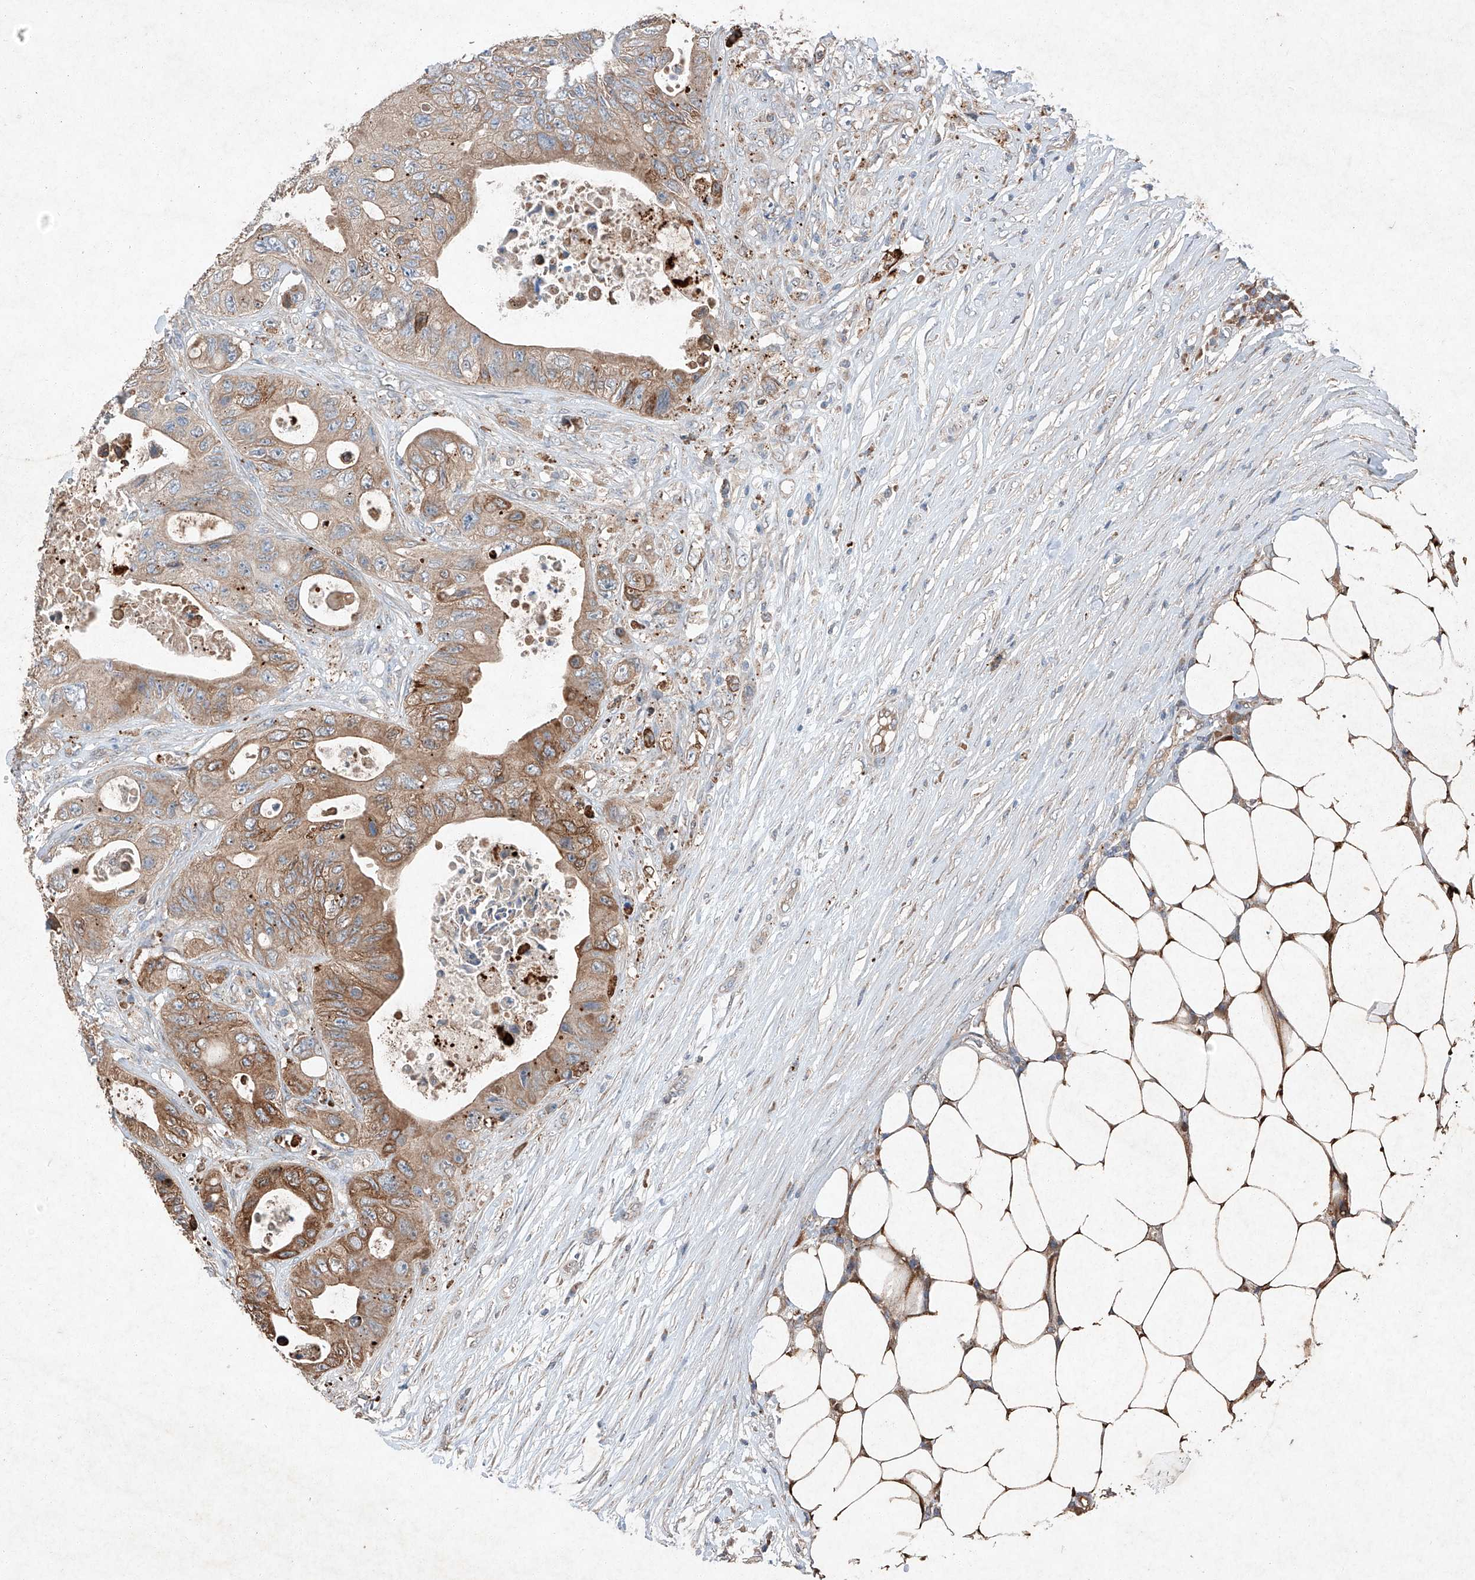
{"staining": {"intensity": "moderate", "quantity": ">75%", "location": "cytoplasmic/membranous"}, "tissue": "colorectal cancer", "cell_type": "Tumor cells", "image_type": "cancer", "snomed": [{"axis": "morphology", "description": "Adenocarcinoma, NOS"}, {"axis": "topography", "description": "Colon"}], "caption": "Colorectal adenocarcinoma stained with a brown dye demonstrates moderate cytoplasmic/membranous positive expression in about >75% of tumor cells.", "gene": "RUSC1", "patient": {"sex": "female", "age": 46}}